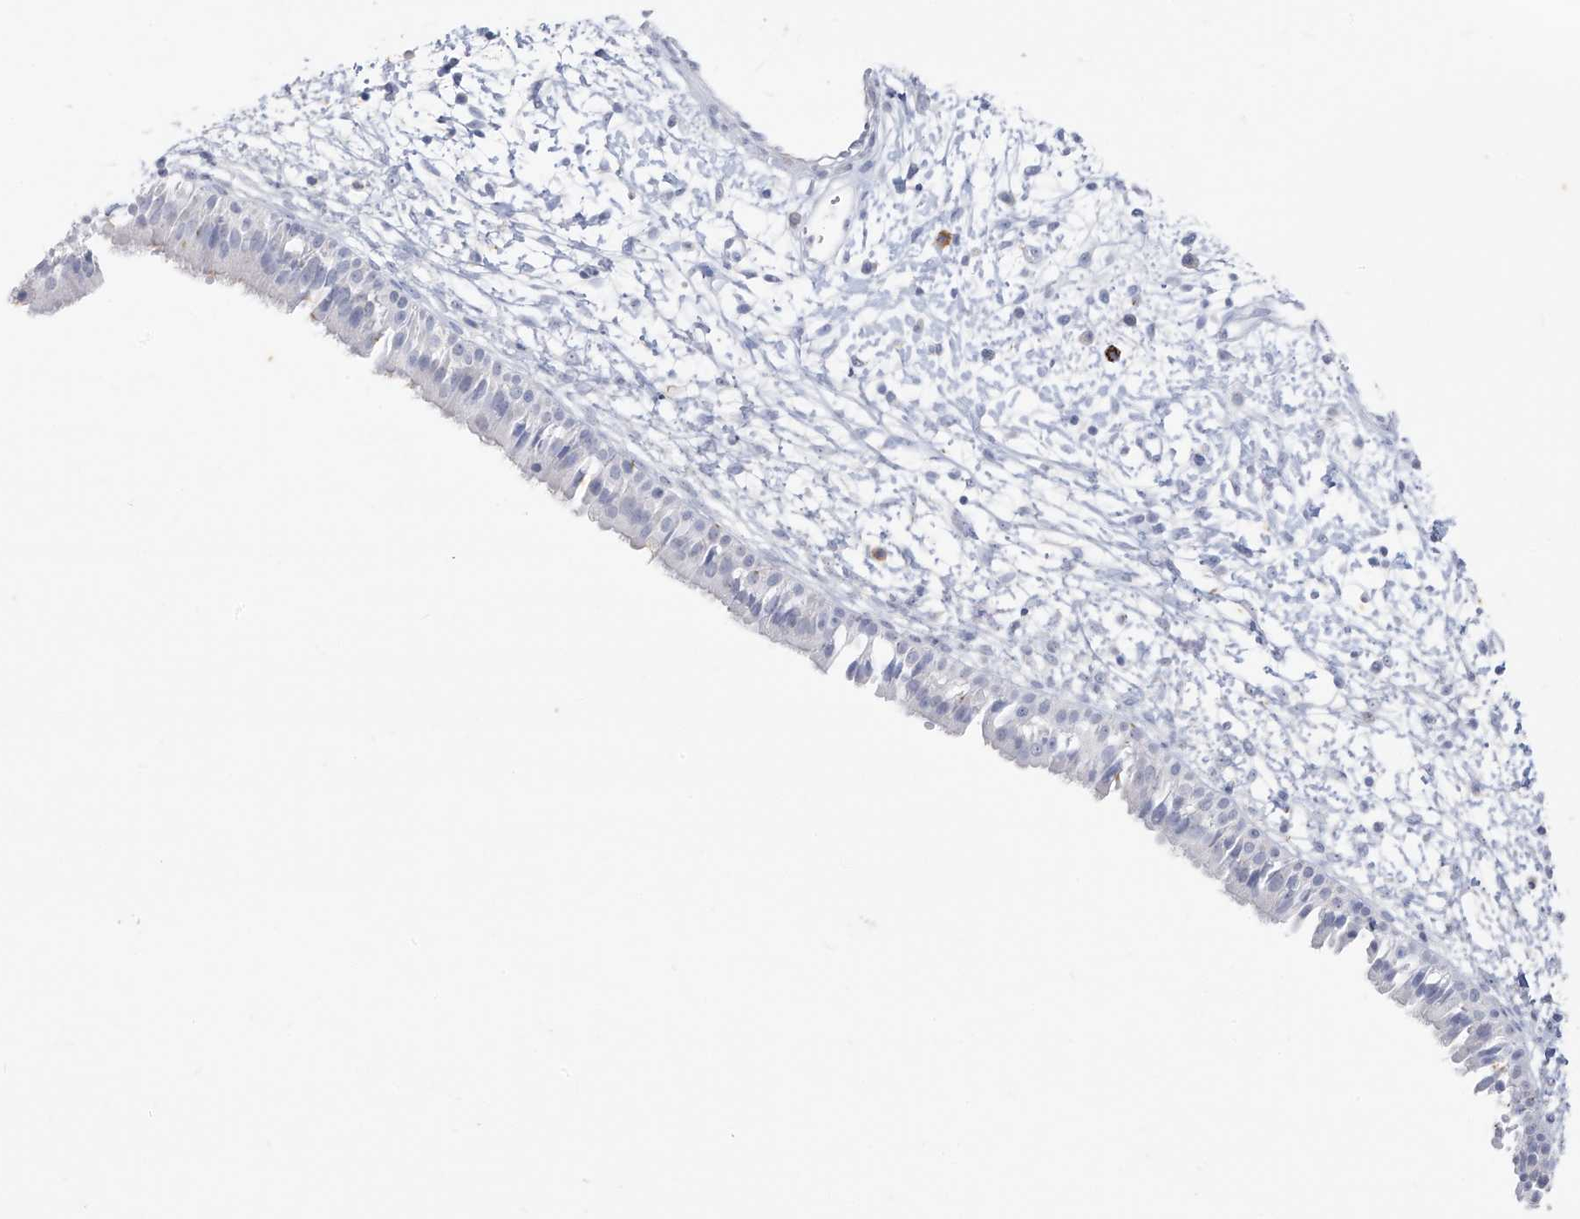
{"staining": {"intensity": "negative", "quantity": "none", "location": "none"}, "tissue": "nasopharynx", "cell_type": "Respiratory epithelial cells", "image_type": "normal", "snomed": [{"axis": "morphology", "description": "Normal tissue, NOS"}, {"axis": "topography", "description": "Nasopharynx"}], "caption": "DAB immunohistochemical staining of normal human nasopharynx exhibits no significant staining in respiratory epithelial cells. (Stains: DAB (3,3'-diaminobenzidine) immunohistochemistry with hematoxylin counter stain, Microscopy: brightfield microscopy at high magnification).", "gene": "CX3CR1", "patient": {"sex": "male", "age": 22}}